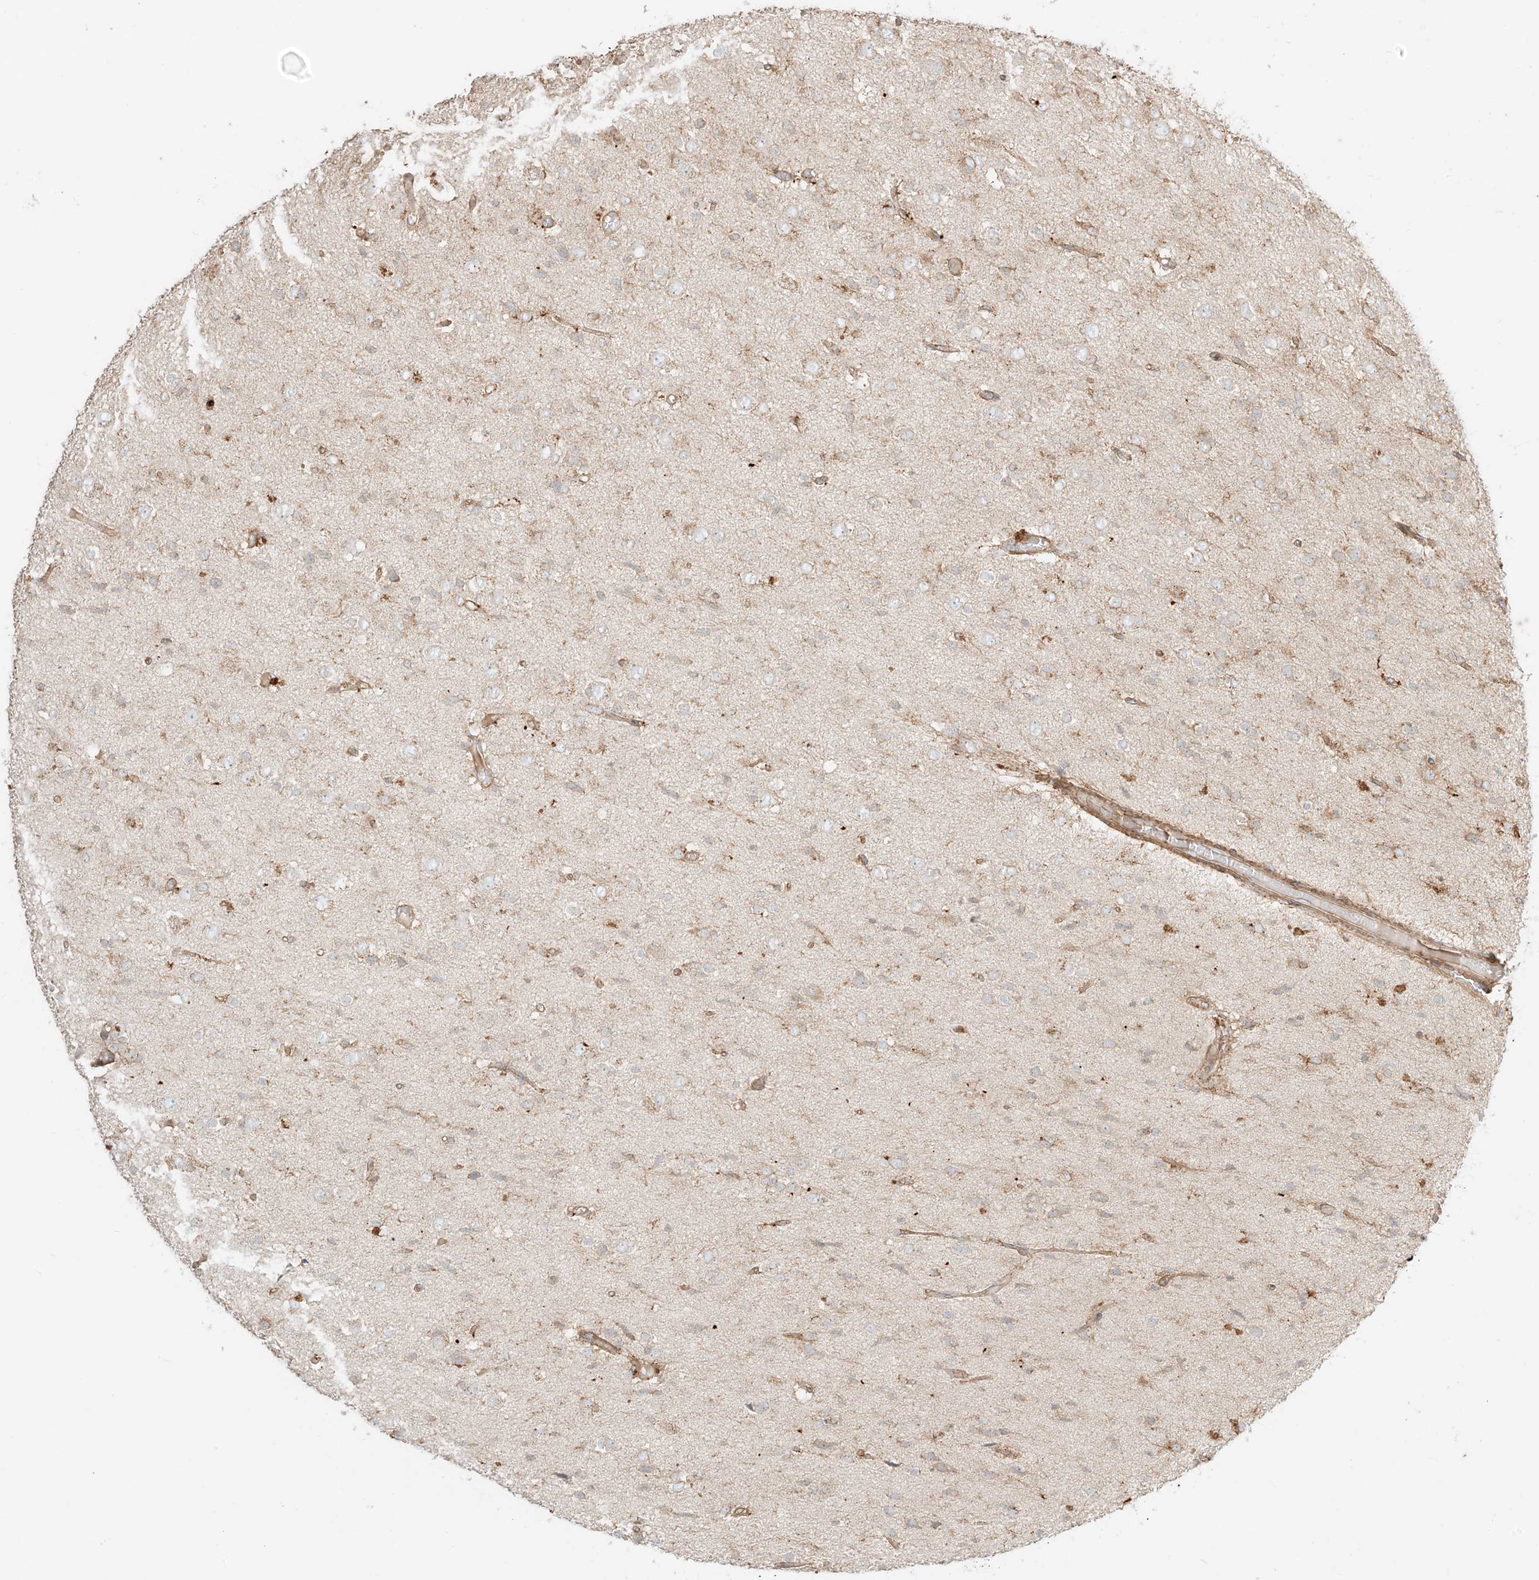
{"staining": {"intensity": "negative", "quantity": "none", "location": "none"}, "tissue": "glioma", "cell_type": "Tumor cells", "image_type": "cancer", "snomed": [{"axis": "morphology", "description": "Glioma, malignant, High grade"}, {"axis": "topography", "description": "Brain"}], "caption": "High power microscopy micrograph of an immunohistochemistry (IHC) image of glioma, revealing no significant staining in tumor cells.", "gene": "CCDC115", "patient": {"sex": "female", "age": 59}}